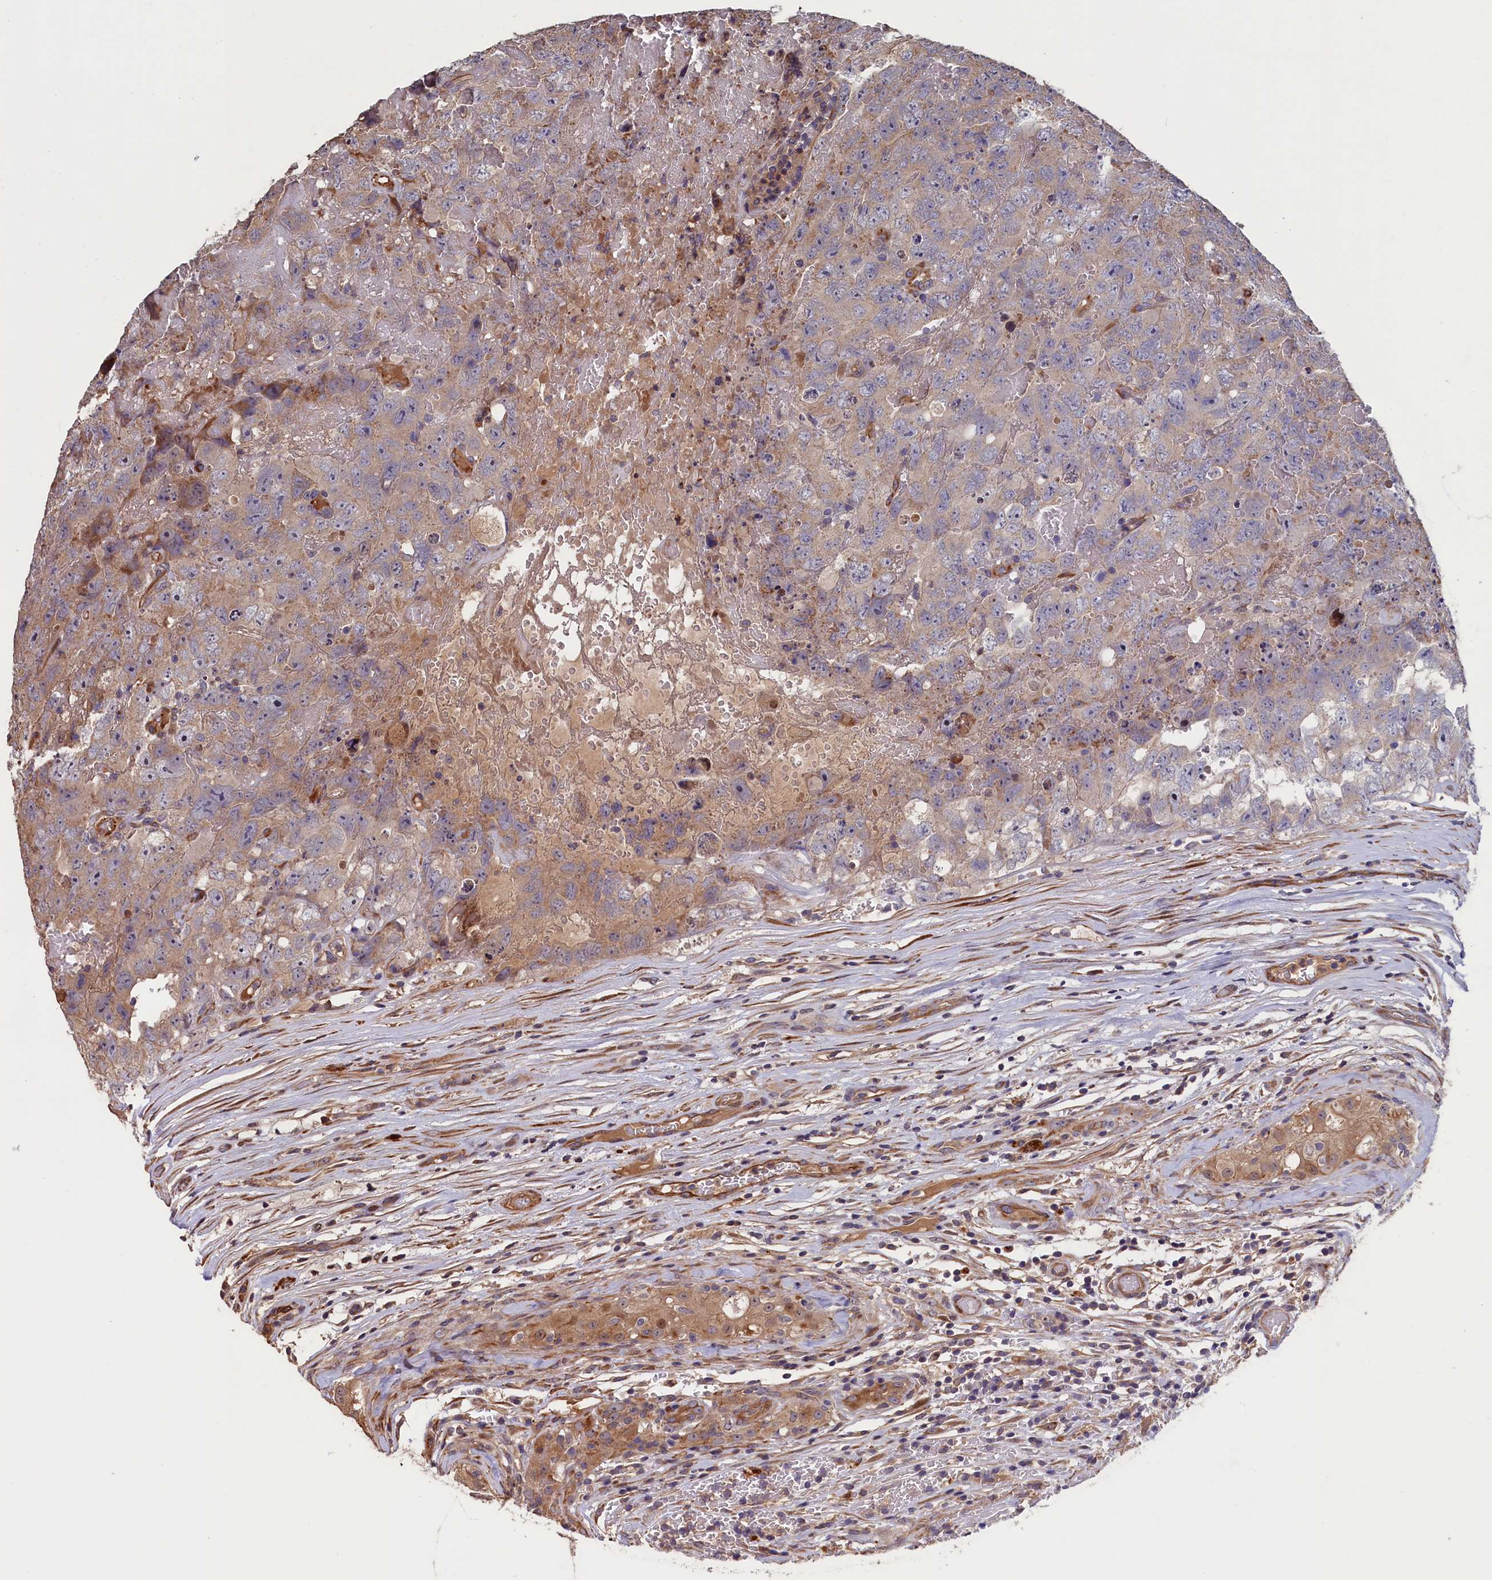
{"staining": {"intensity": "weak", "quantity": "25%-75%", "location": "cytoplasmic/membranous"}, "tissue": "testis cancer", "cell_type": "Tumor cells", "image_type": "cancer", "snomed": [{"axis": "morphology", "description": "Carcinoma, Embryonal, NOS"}, {"axis": "topography", "description": "Testis"}], "caption": "DAB (3,3'-diaminobenzidine) immunohistochemical staining of embryonal carcinoma (testis) reveals weak cytoplasmic/membranous protein expression in about 25%-75% of tumor cells.", "gene": "GREB1L", "patient": {"sex": "male", "age": 45}}